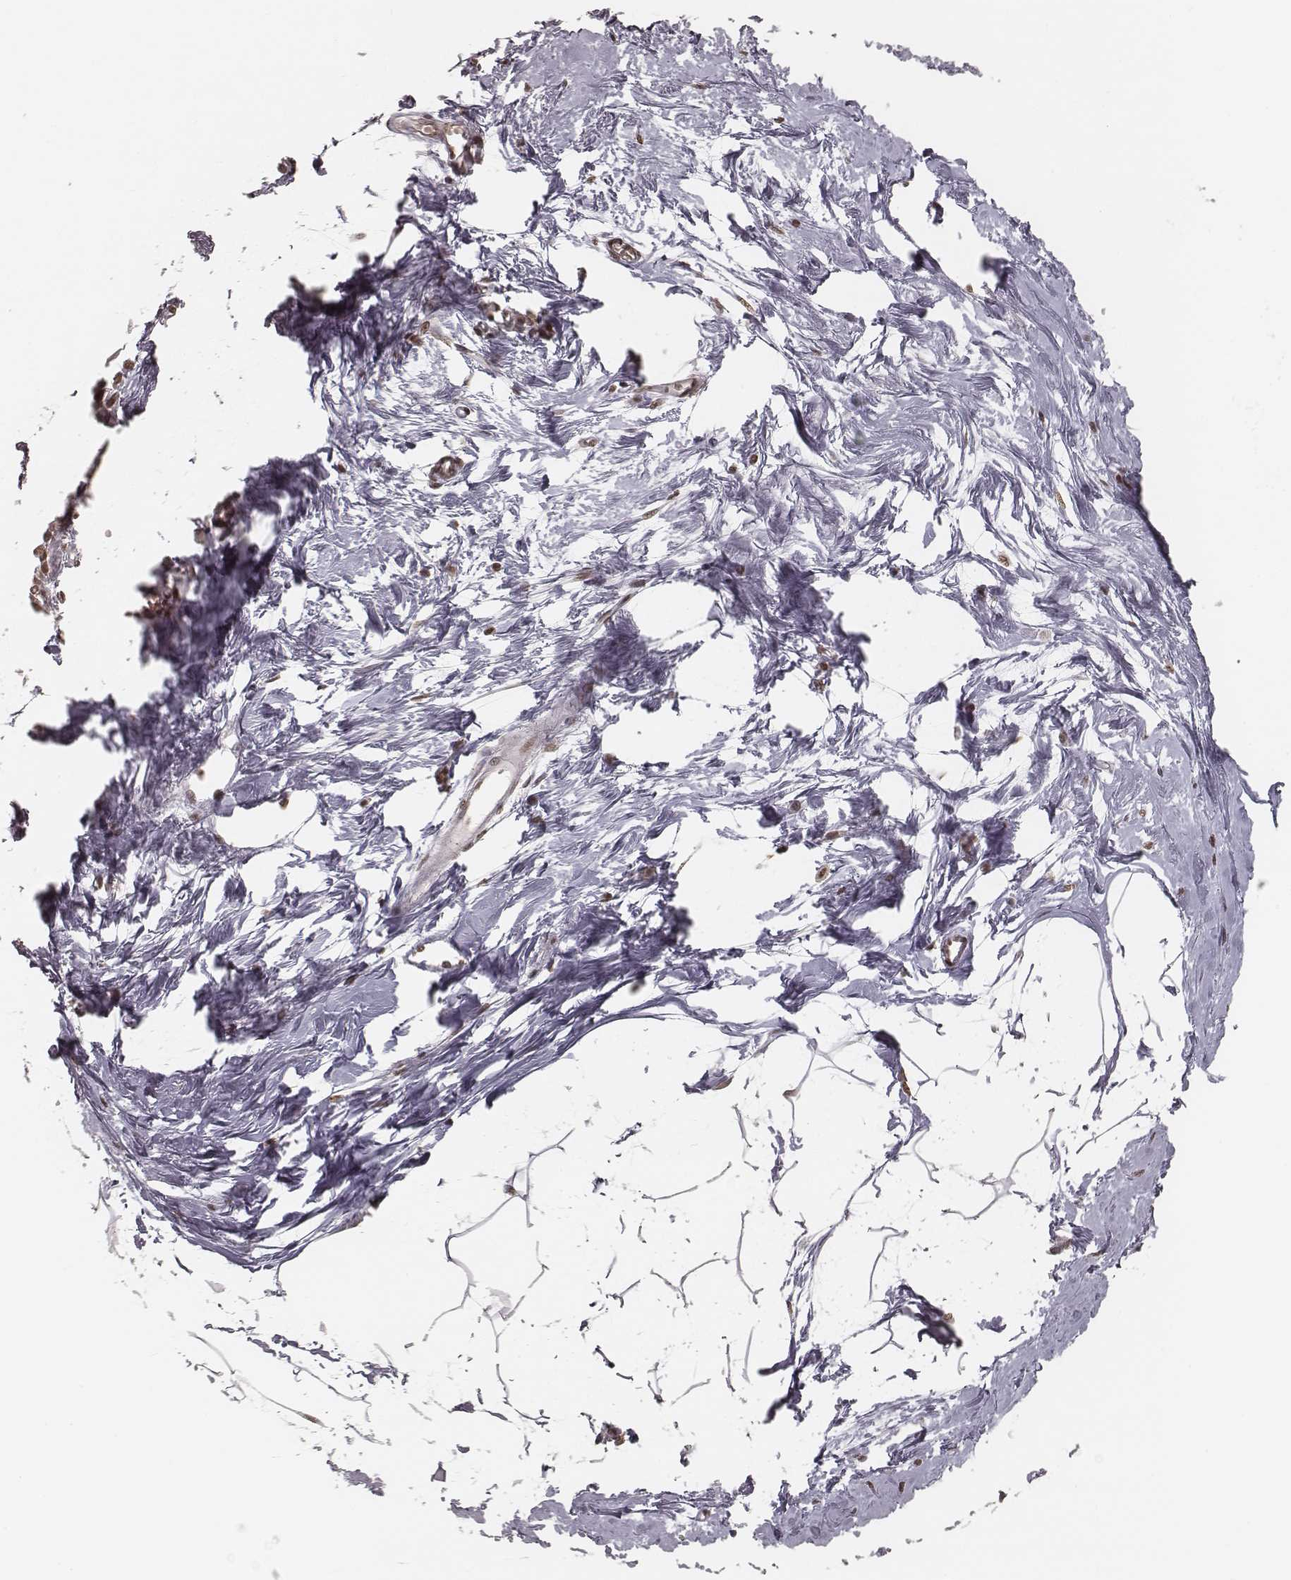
{"staining": {"intensity": "weak", "quantity": ">75%", "location": "nuclear"}, "tissue": "breast", "cell_type": "Adipocytes", "image_type": "normal", "snomed": [{"axis": "morphology", "description": "Normal tissue, NOS"}, {"axis": "topography", "description": "Breast"}], "caption": "A photomicrograph of human breast stained for a protein demonstrates weak nuclear brown staining in adipocytes.", "gene": "HMGA2", "patient": {"sex": "female", "age": 45}}